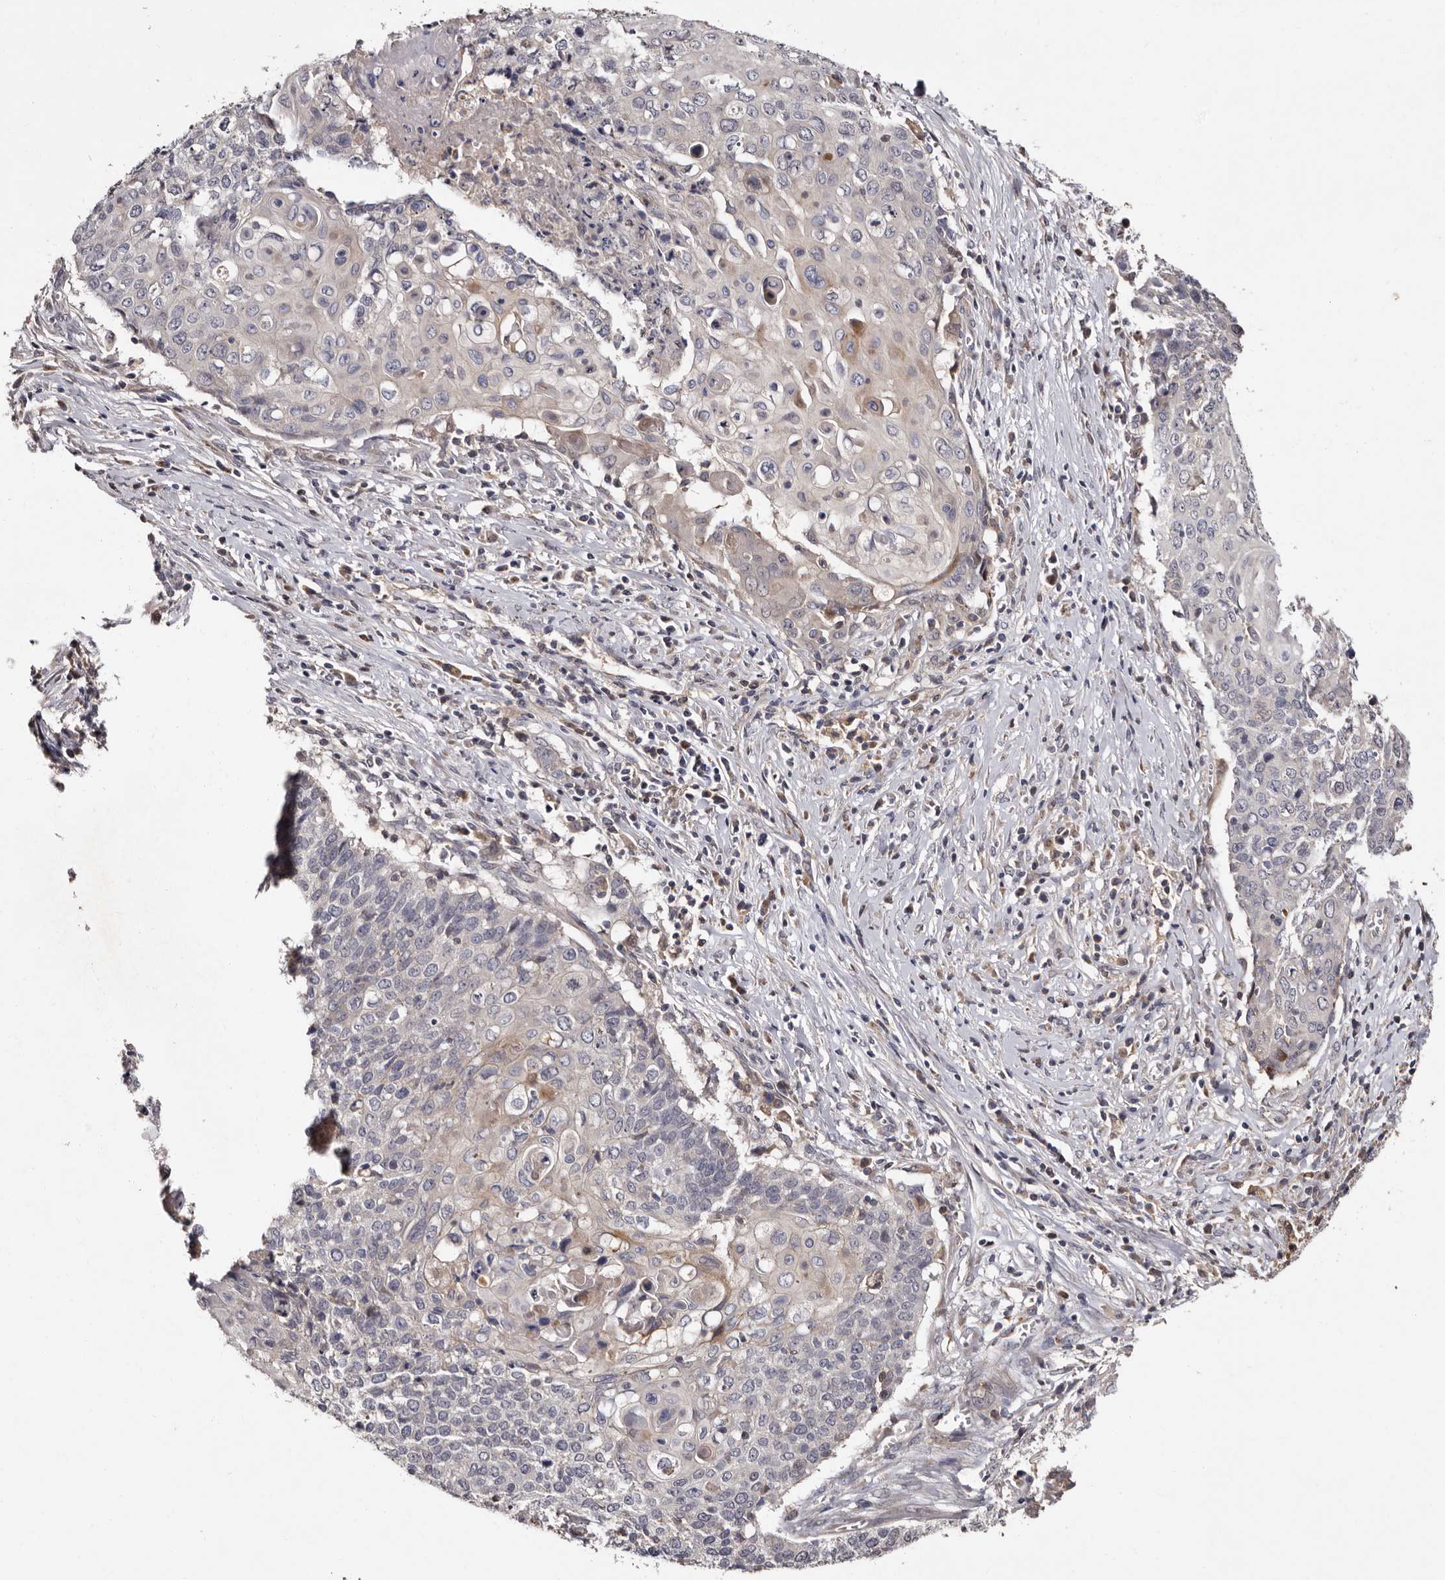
{"staining": {"intensity": "weak", "quantity": "<25%", "location": "cytoplasmic/membranous"}, "tissue": "cervical cancer", "cell_type": "Tumor cells", "image_type": "cancer", "snomed": [{"axis": "morphology", "description": "Squamous cell carcinoma, NOS"}, {"axis": "topography", "description": "Cervix"}], "caption": "Immunohistochemical staining of human cervical cancer displays no significant staining in tumor cells.", "gene": "DNPH1", "patient": {"sex": "female", "age": 39}}